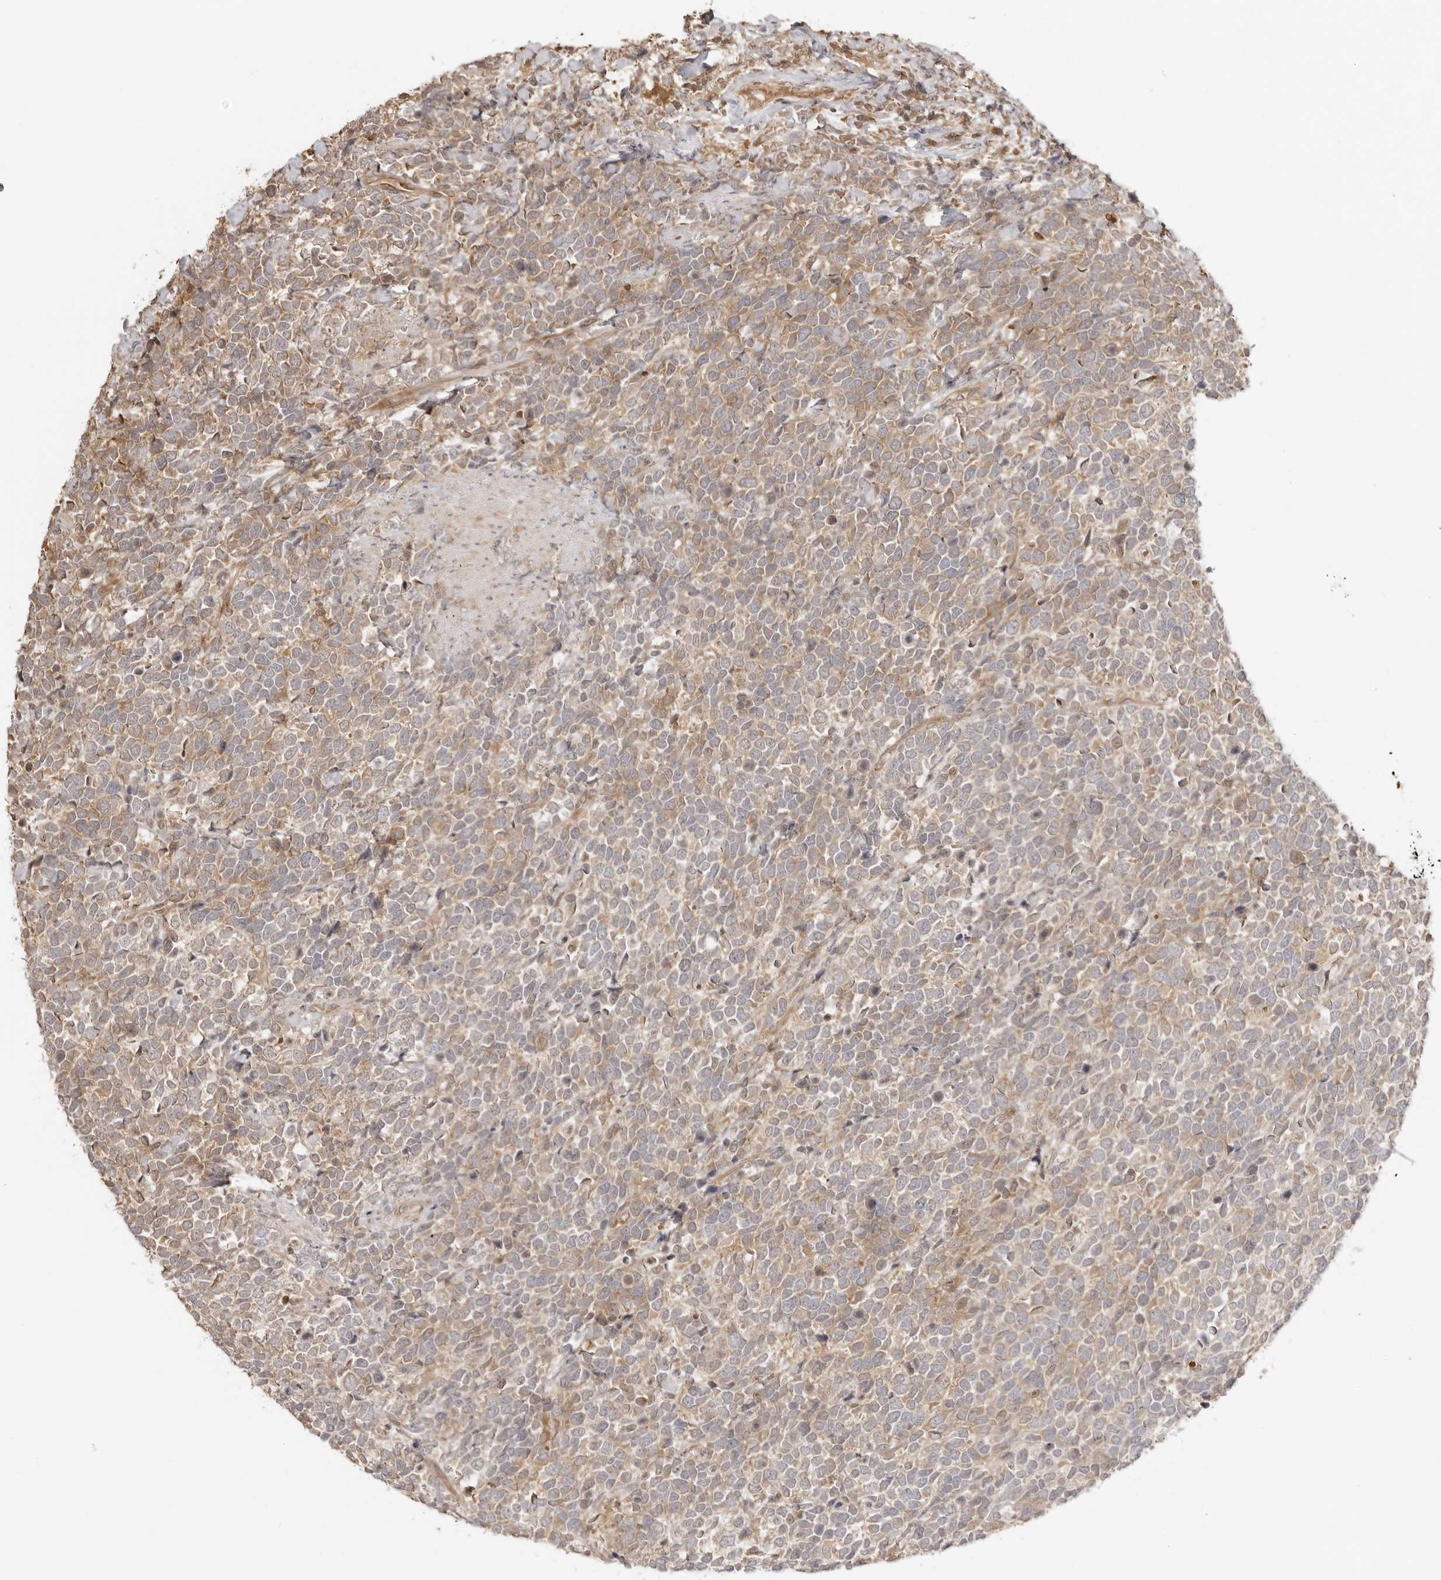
{"staining": {"intensity": "moderate", "quantity": "<25%", "location": "cytoplasmic/membranous"}, "tissue": "urothelial cancer", "cell_type": "Tumor cells", "image_type": "cancer", "snomed": [{"axis": "morphology", "description": "Urothelial carcinoma, High grade"}, {"axis": "topography", "description": "Urinary bladder"}], "caption": "High-grade urothelial carcinoma stained with a protein marker exhibits moderate staining in tumor cells.", "gene": "IKBKE", "patient": {"sex": "female", "age": 82}}